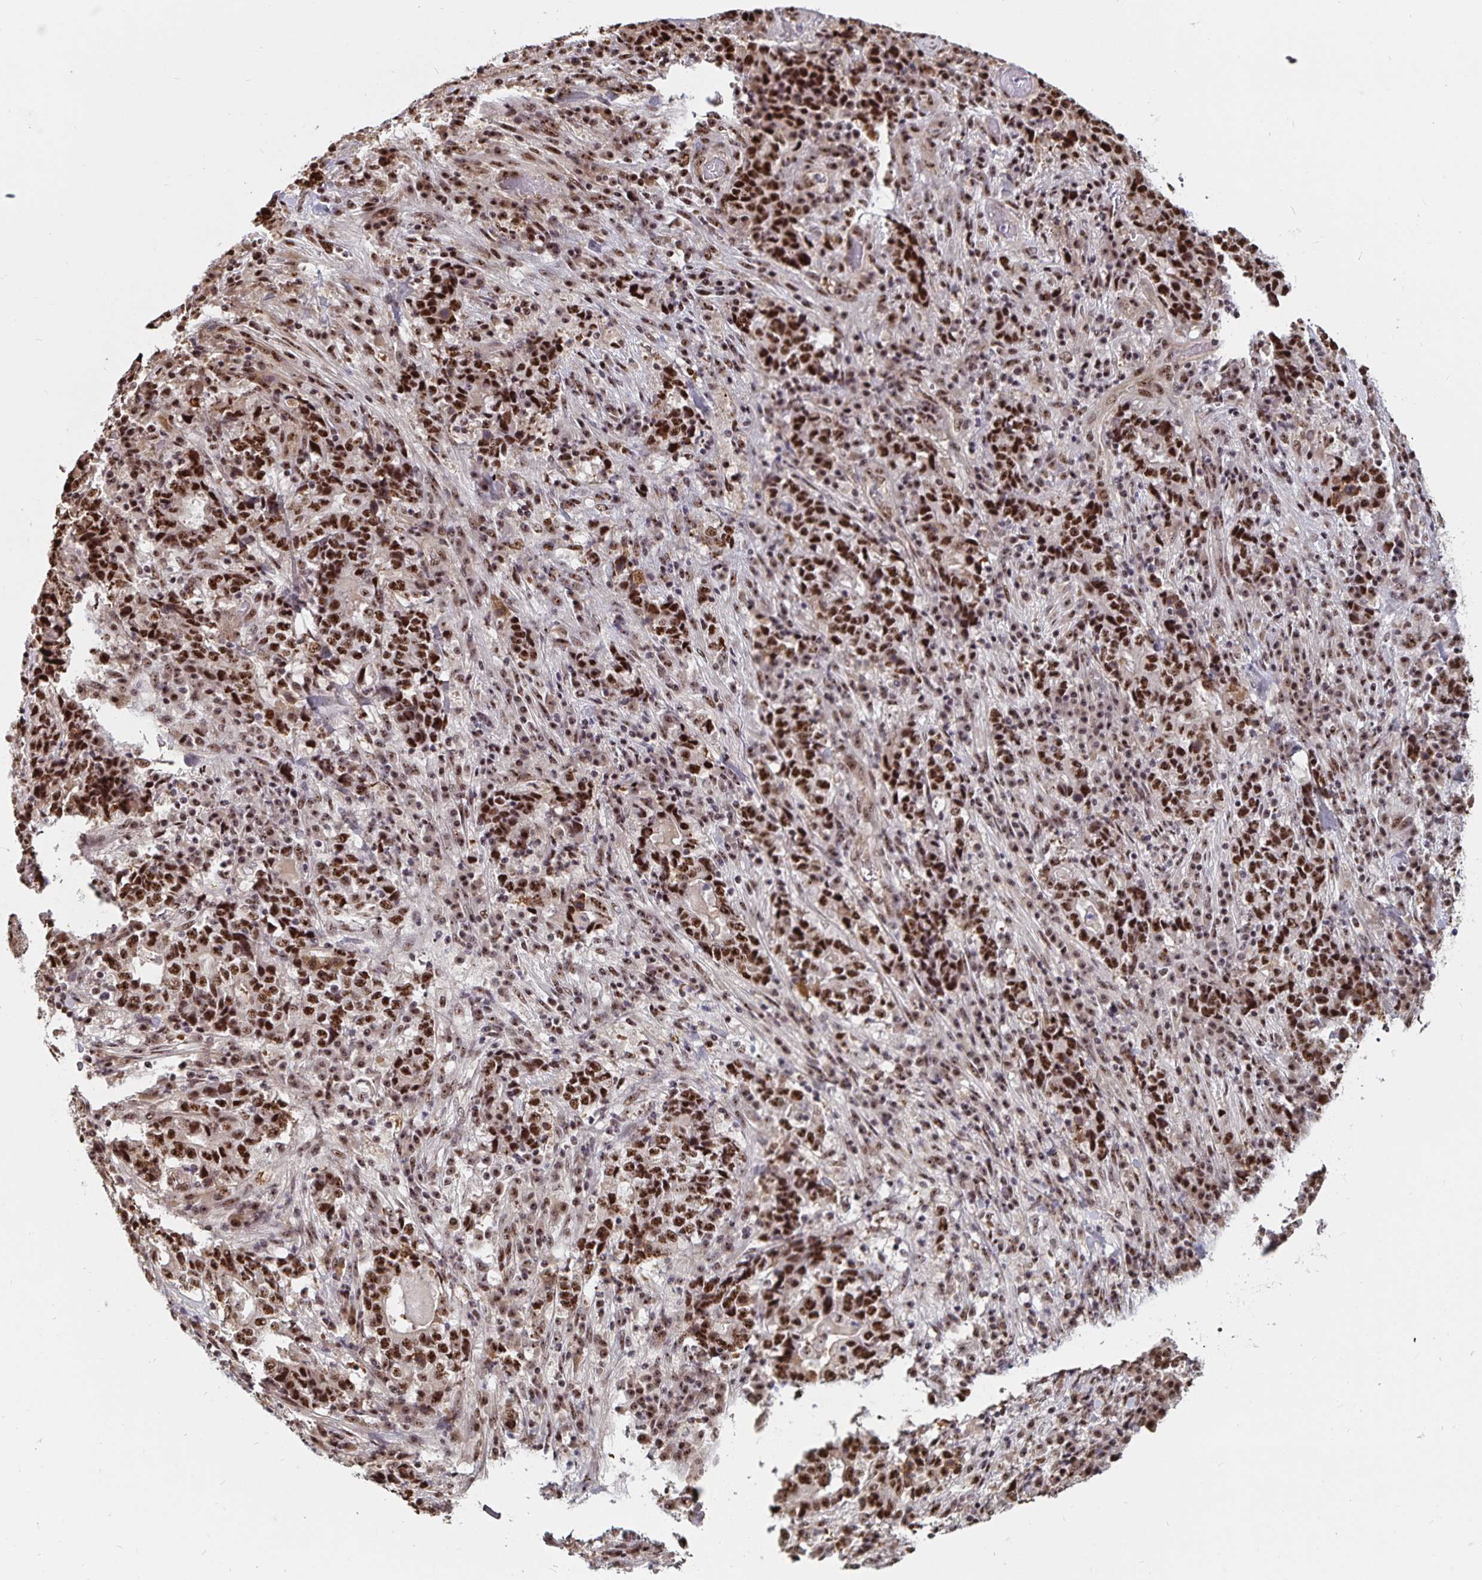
{"staining": {"intensity": "strong", "quantity": ">75%", "location": "nuclear"}, "tissue": "stomach cancer", "cell_type": "Tumor cells", "image_type": "cancer", "snomed": [{"axis": "morphology", "description": "Normal tissue, NOS"}, {"axis": "morphology", "description": "Adenocarcinoma, NOS"}, {"axis": "topography", "description": "Stomach, upper"}, {"axis": "topography", "description": "Stomach"}], "caption": "Stomach adenocarcinoma tissue exhibits strong nuclear staining in approximately >75% of tumor cells, visualized by immunohistochemistry.", "gene": "LAS1L", "patient": {"sex": "male", "age": 59}}